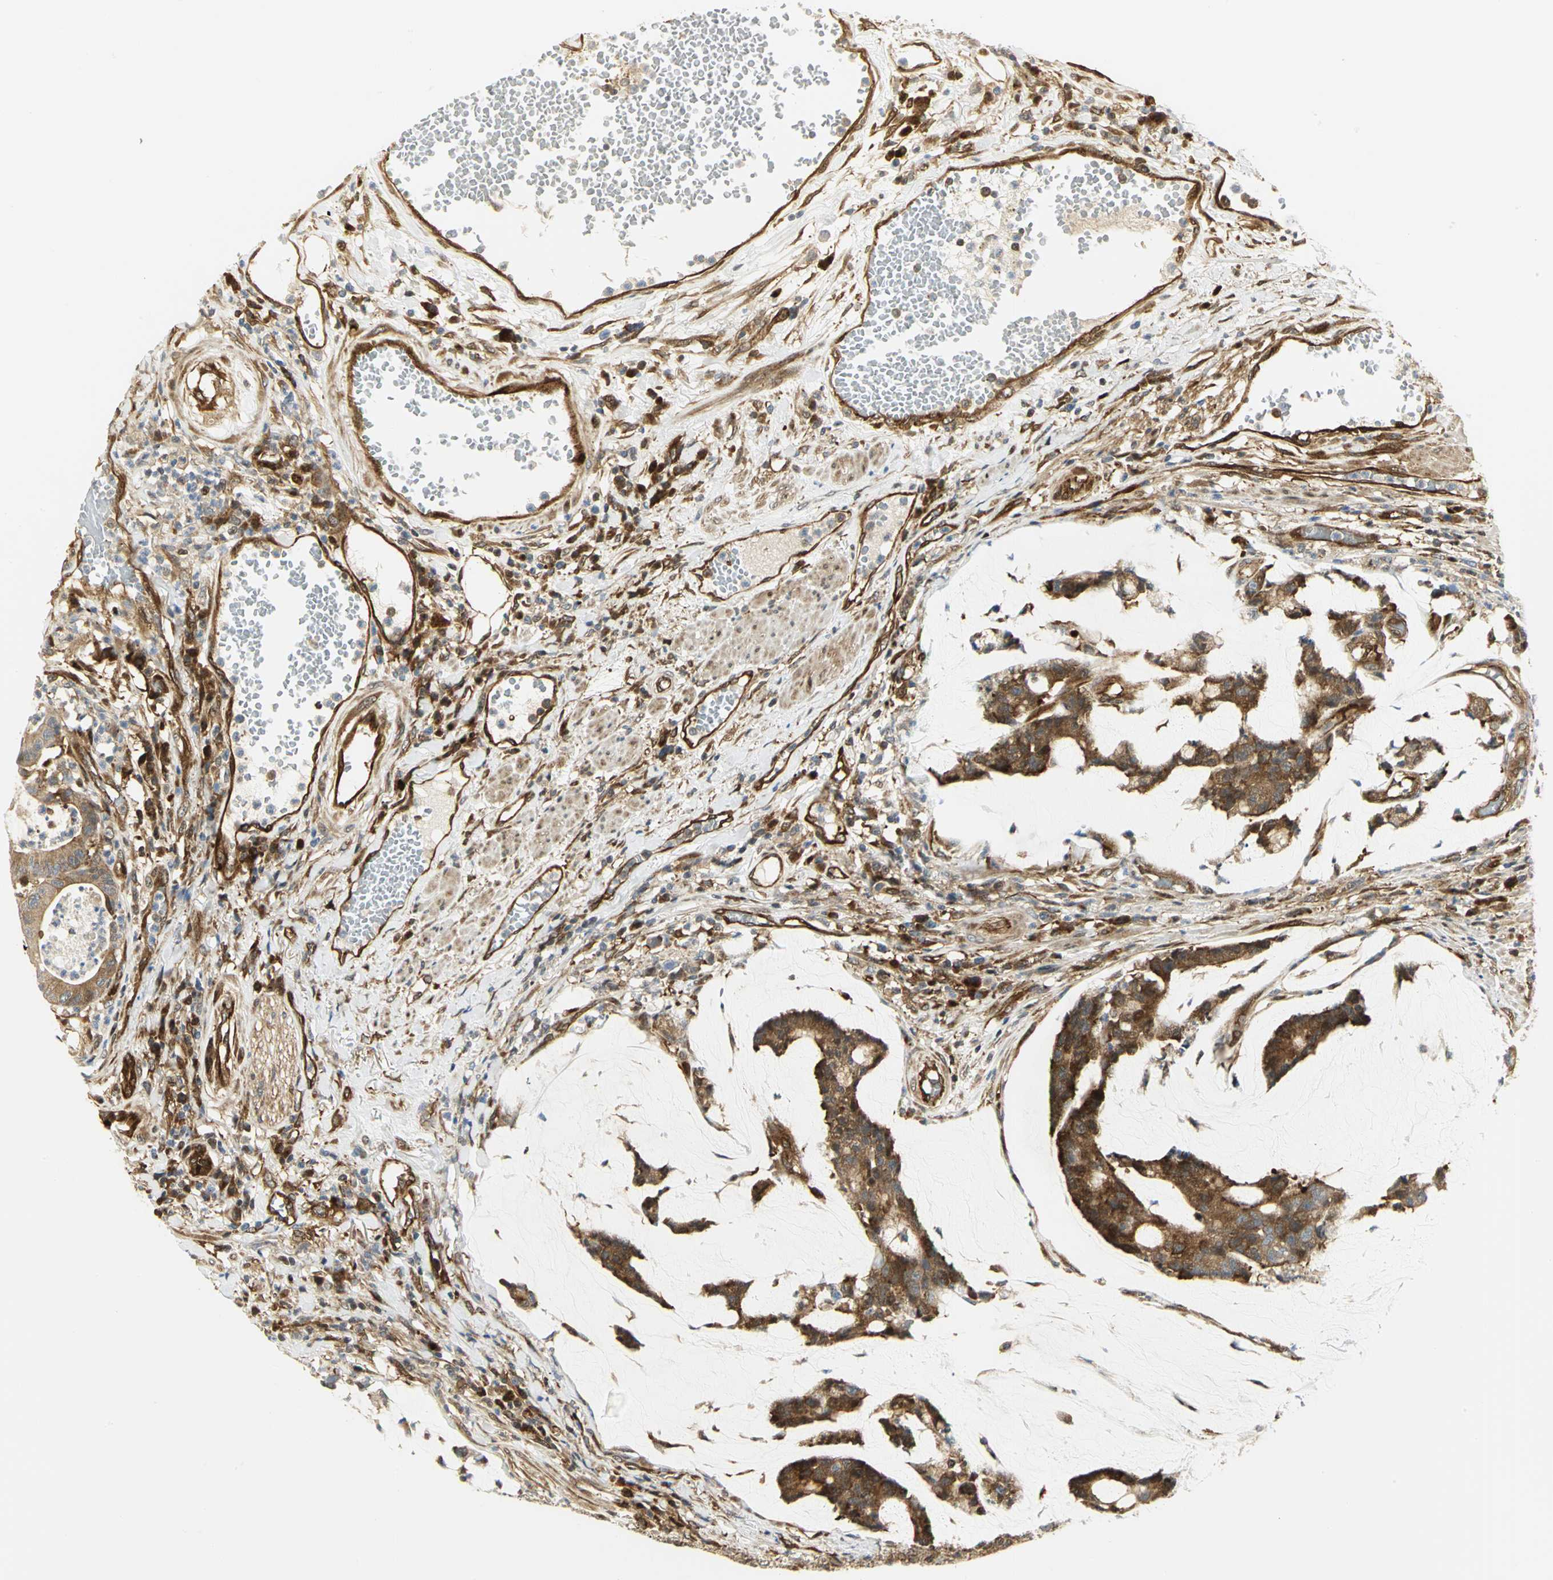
{"staining": {"intensity": "moderate", "quantity": ">75%", "location": "cytoplasmic/membranous"}, "tissue": "colorectal cancer", "cell_type": "Tumor cells", "image_type": "cancer", "snomed": [{"axis": "morphology", "description": "Adenocarcinoma, NOS"}, {"axis": "topography", "description": "Colon"}], "caption": "This micrograph displays immunohistochemistry staining of colorectal cancer (adenocarcinoma), with medium moderate cytoplasmic/membranous staining in approximately >75% of tumor cells.", "gene": "EEA1", "patient": {"sex": "female", "age": 84}}